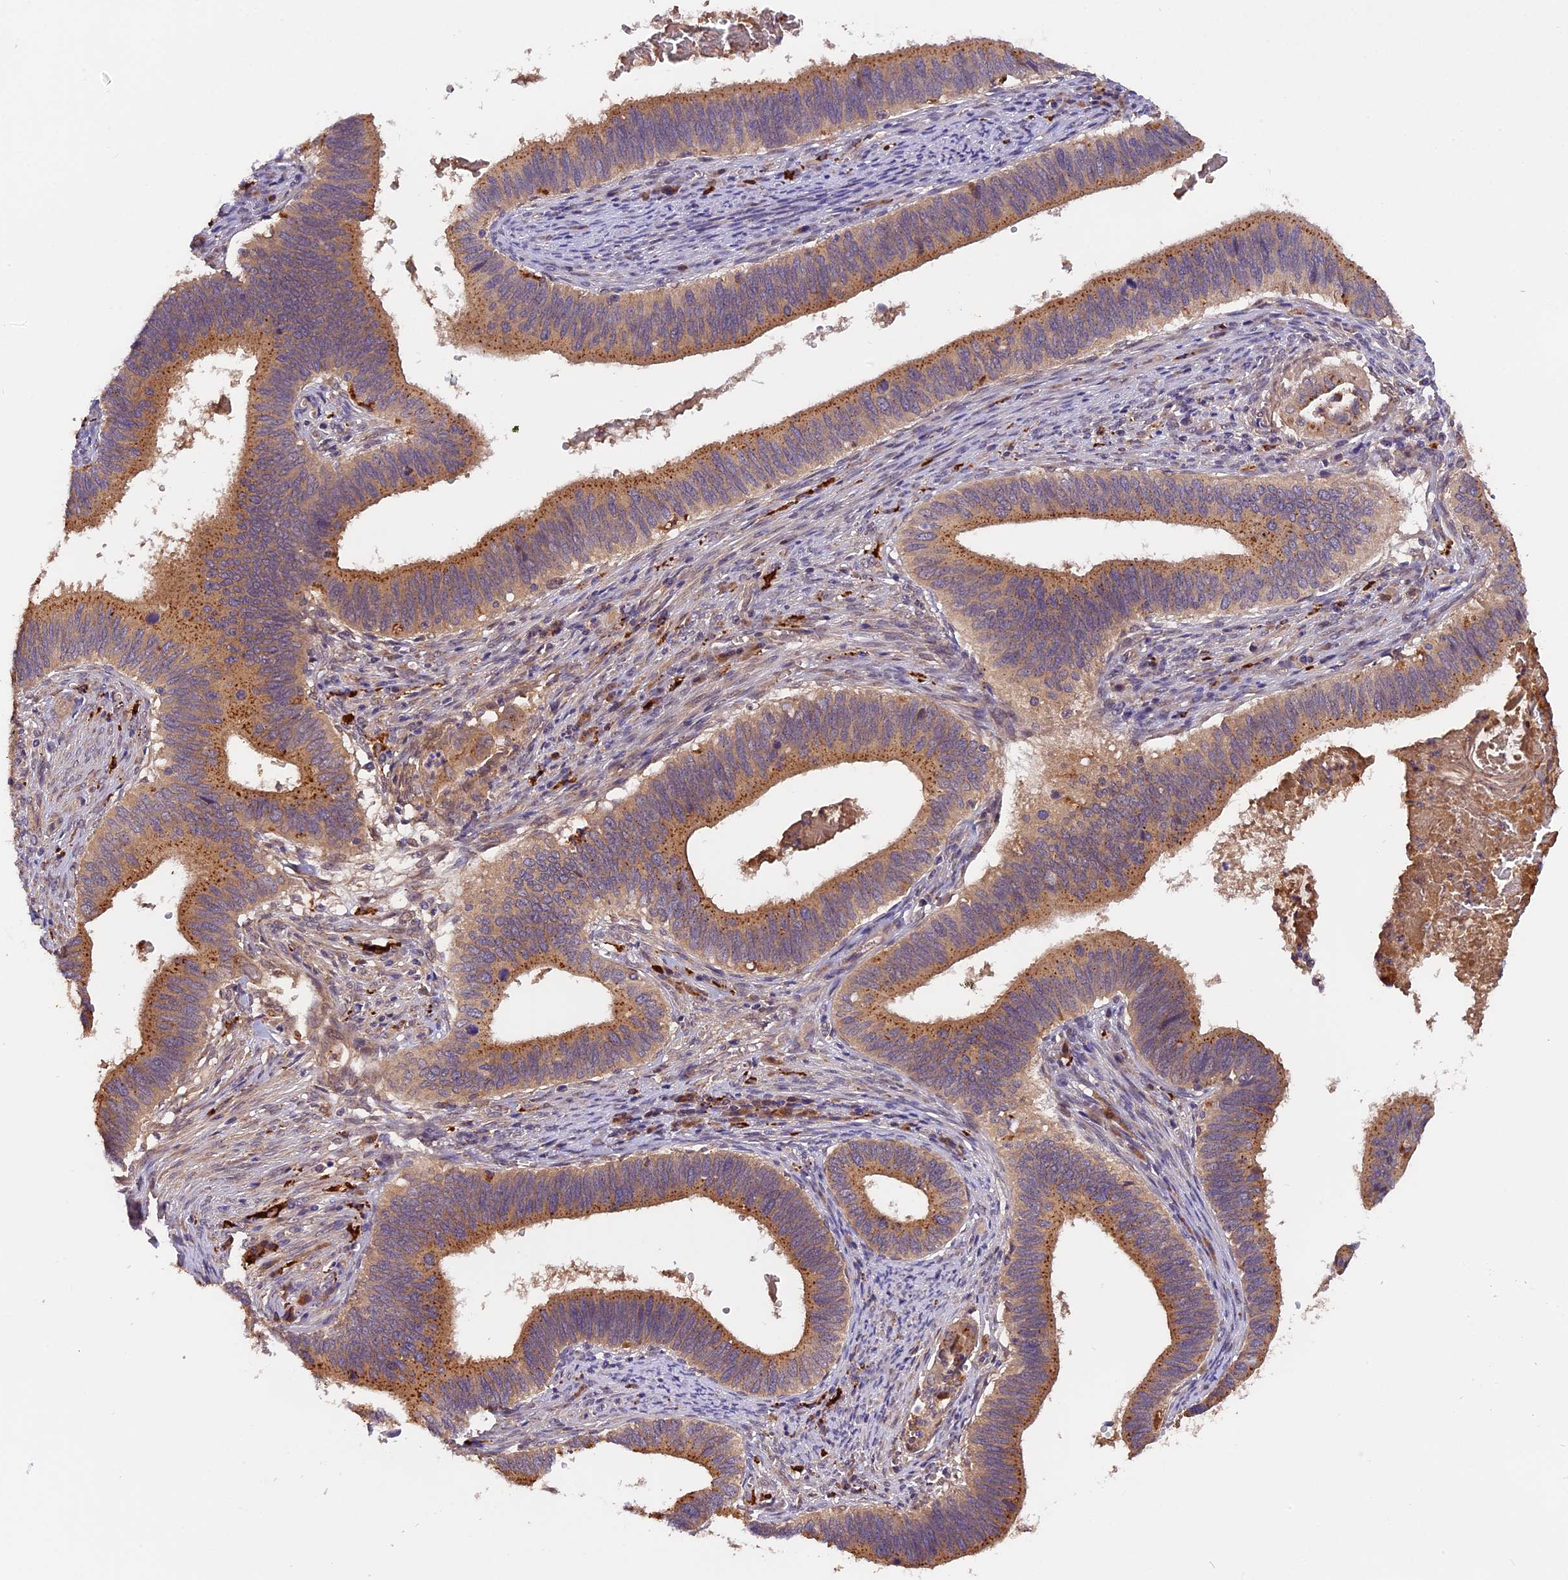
{"staining": {"intensity": "strong", "quantity": "25%-75%", "location": "cytoplasmic/membranous"}, "tissue": "cervical cancer", "cell_type": "Tumor cells", "image_type": "cancer", "snomed": [{"axis": "morphology", "description": "Adenocarcinoma, NOS"}, {"axis": "topography", "description": "Cervix"}], "caption": "A high amount of strong cytoplasmic/membranous expression is seen in approximately 25%-75% of tumor cells in cervical adenocarcinoma tissue.", "gene": "COPE", "patient": {"sex": "female", "age": 42}}